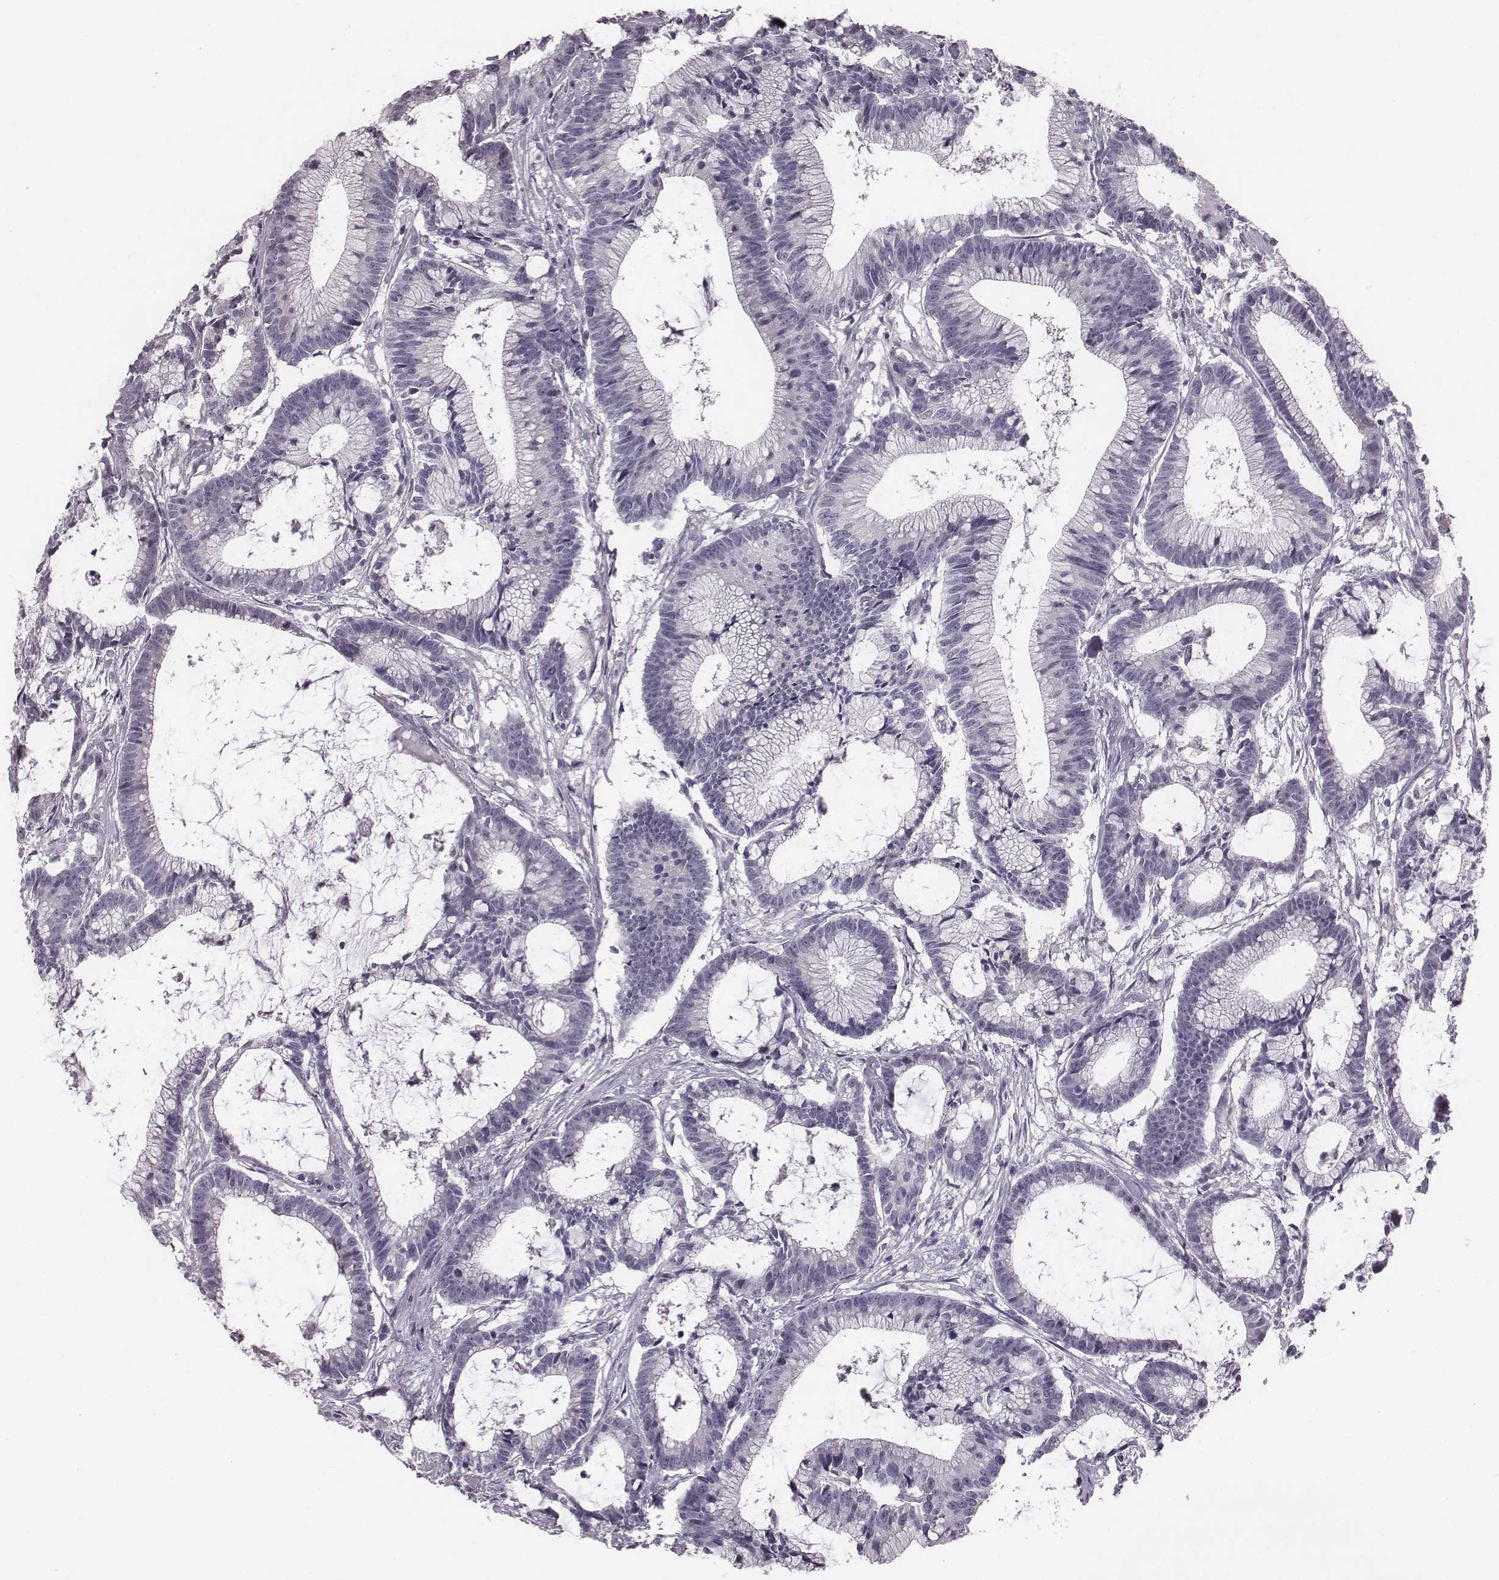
{"staining": {"intensity": "negative", "quantity": "none", "location": "none"}, "tissue": "colorectal cancer", "cell_type": "Tumor cells", "image_type": "cancer", "snomed": [{"axis": "morphology", "description": "Adenocarcinoma, NOS"}, {"axis": "topography", "description": "Colon"}], "caption": "Tumor cells are negative for protein expression in human colorectal cancer (adenocarcinoma). The staining was performed using DAB to visualize the protein expression in brown, while the nuclei were stained in blue with hematoxylin (Magnification: 20x).", "gene": "PDE8B", "patient": {"sex": "female", "age": 78}}